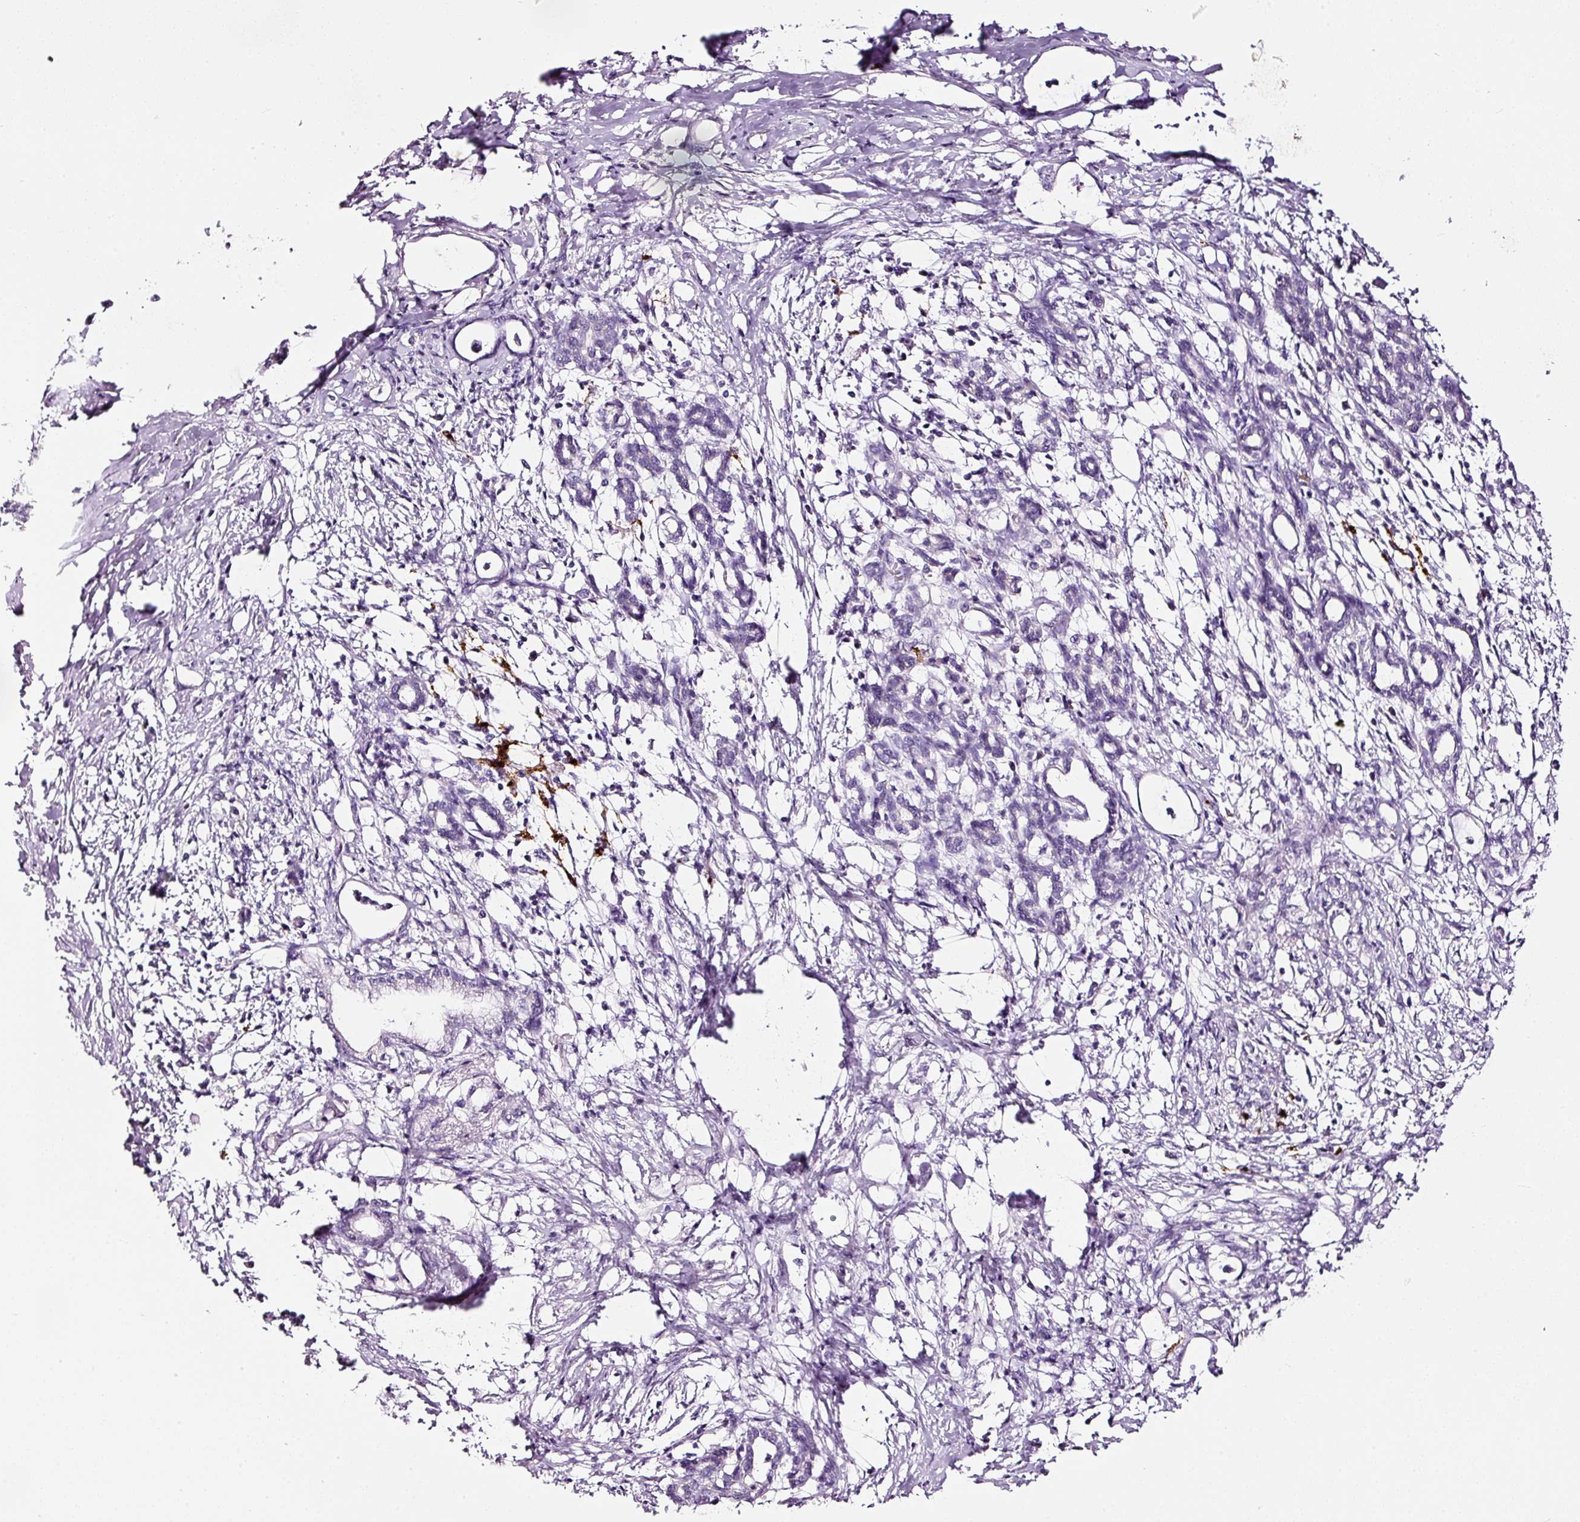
{"staining": {"intensity": "negative", "quantity": "none", "location": "none"}, "tissue": "pancreatic cancer", "cell_type": "Tumor cells", "image_type": "cancer", "snomed": [{"axis": "morphology", "description": "Adenocarcinoma, NOS"}, {"axis": "topography", "description": "Pancreas"}], "caption": "DAB (3,3'-diaminobenzidine) immunohistochemical staining of human pancreatic cancer demonstrates no significant expression in tumor cells. (Immunohistochemistry, brightfield microscopy, high magnification).", "gene": "LAMP3", "patient": {"sex": "female", "age": 55}}